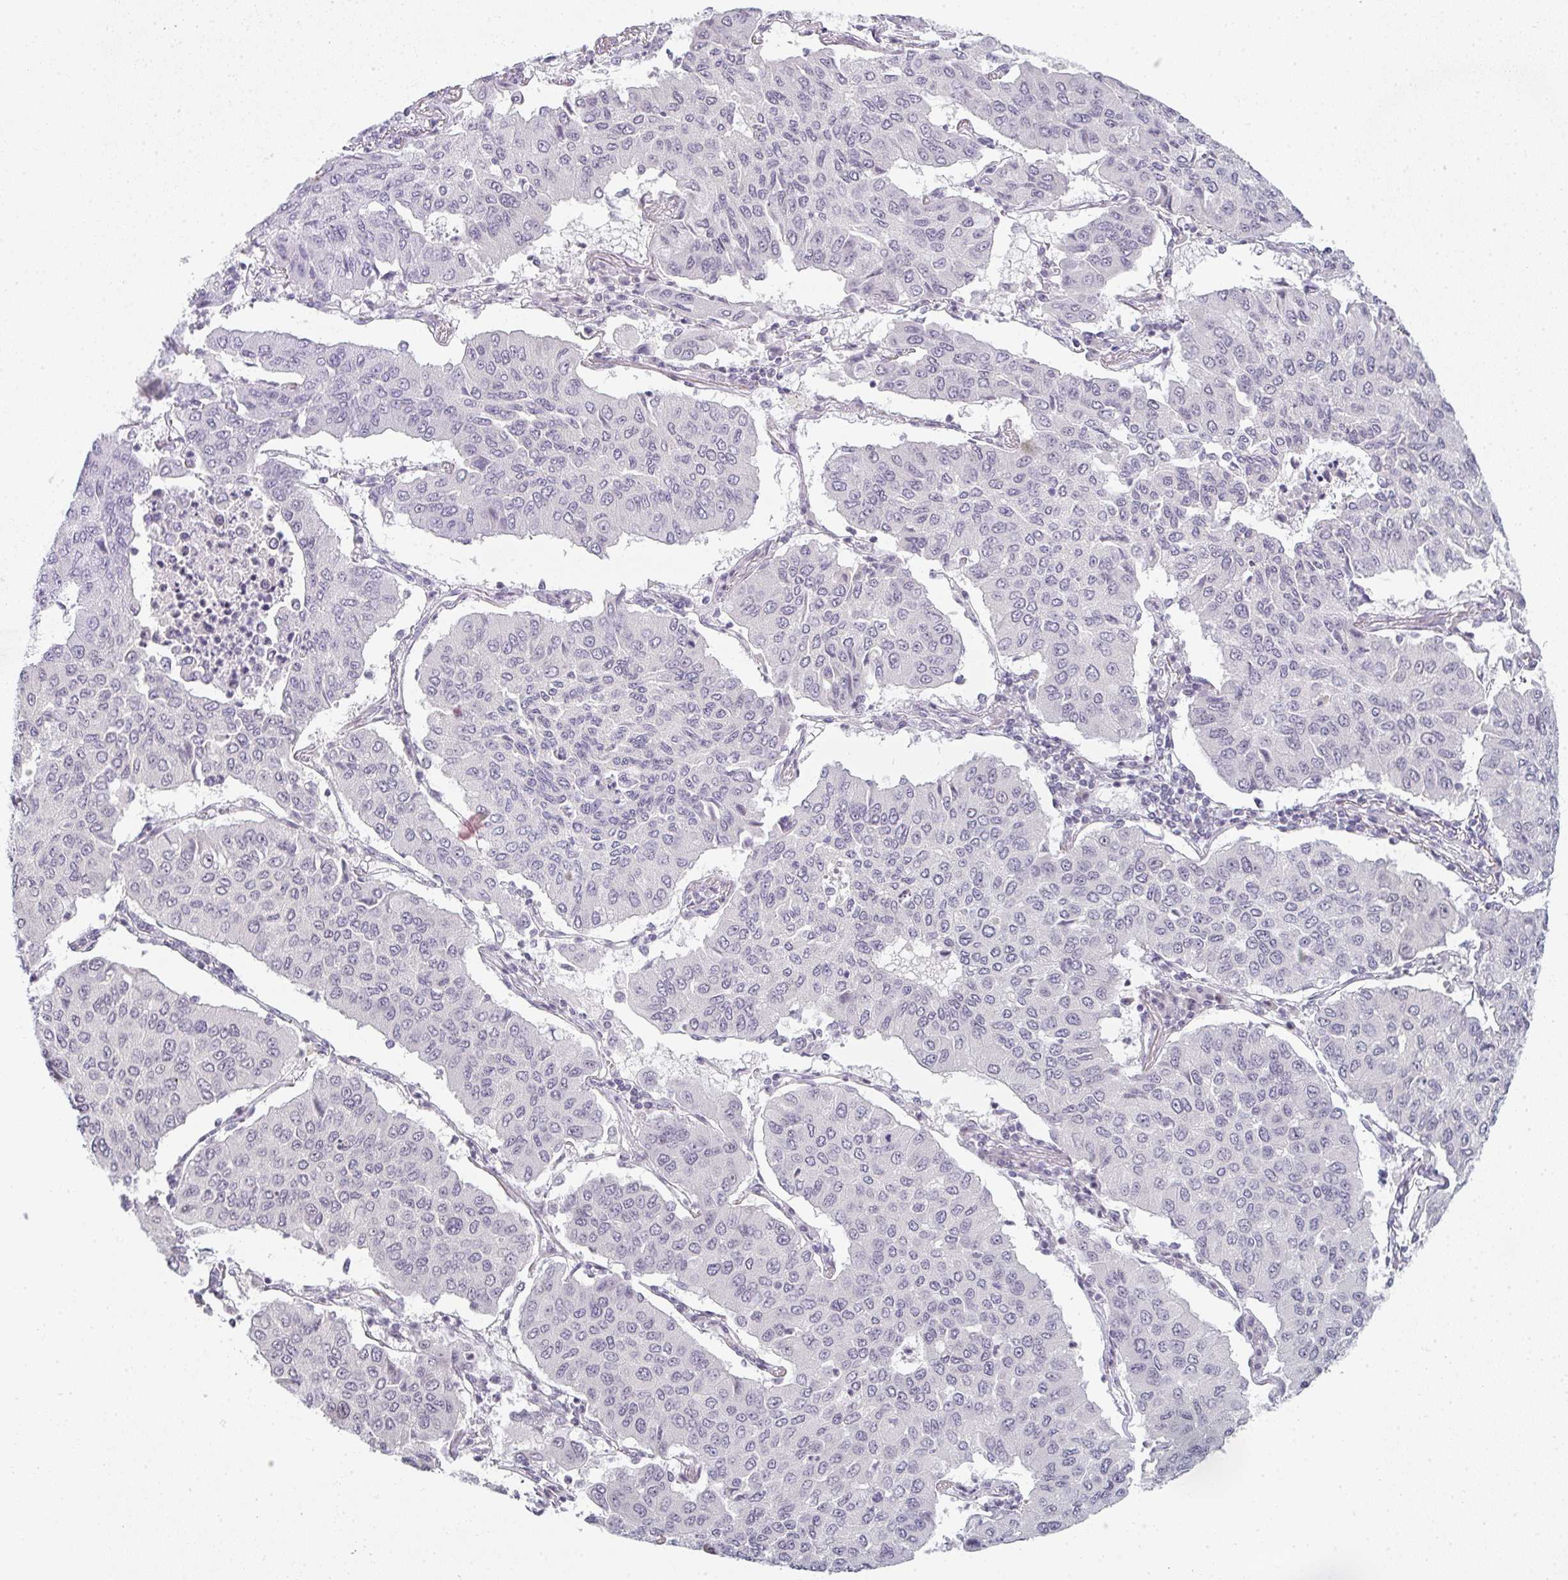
{"staining": {"intensity": "negative", "quantity": "none", "location": "none"}, "tissue": "lung cancer", "cell_type": "Tumor cells", "image_type": "cancer", "snomed": [{"axis": "morphology", "description": "Squamous cell carcinoma, NOS"}, {"axis": "topography", "description": "Lung"}], "caption": "Tumor cells show no significant protein expression in lung cancer.", "gene": "RBBP6", "patient": {"sex": "male", "age": 74}}